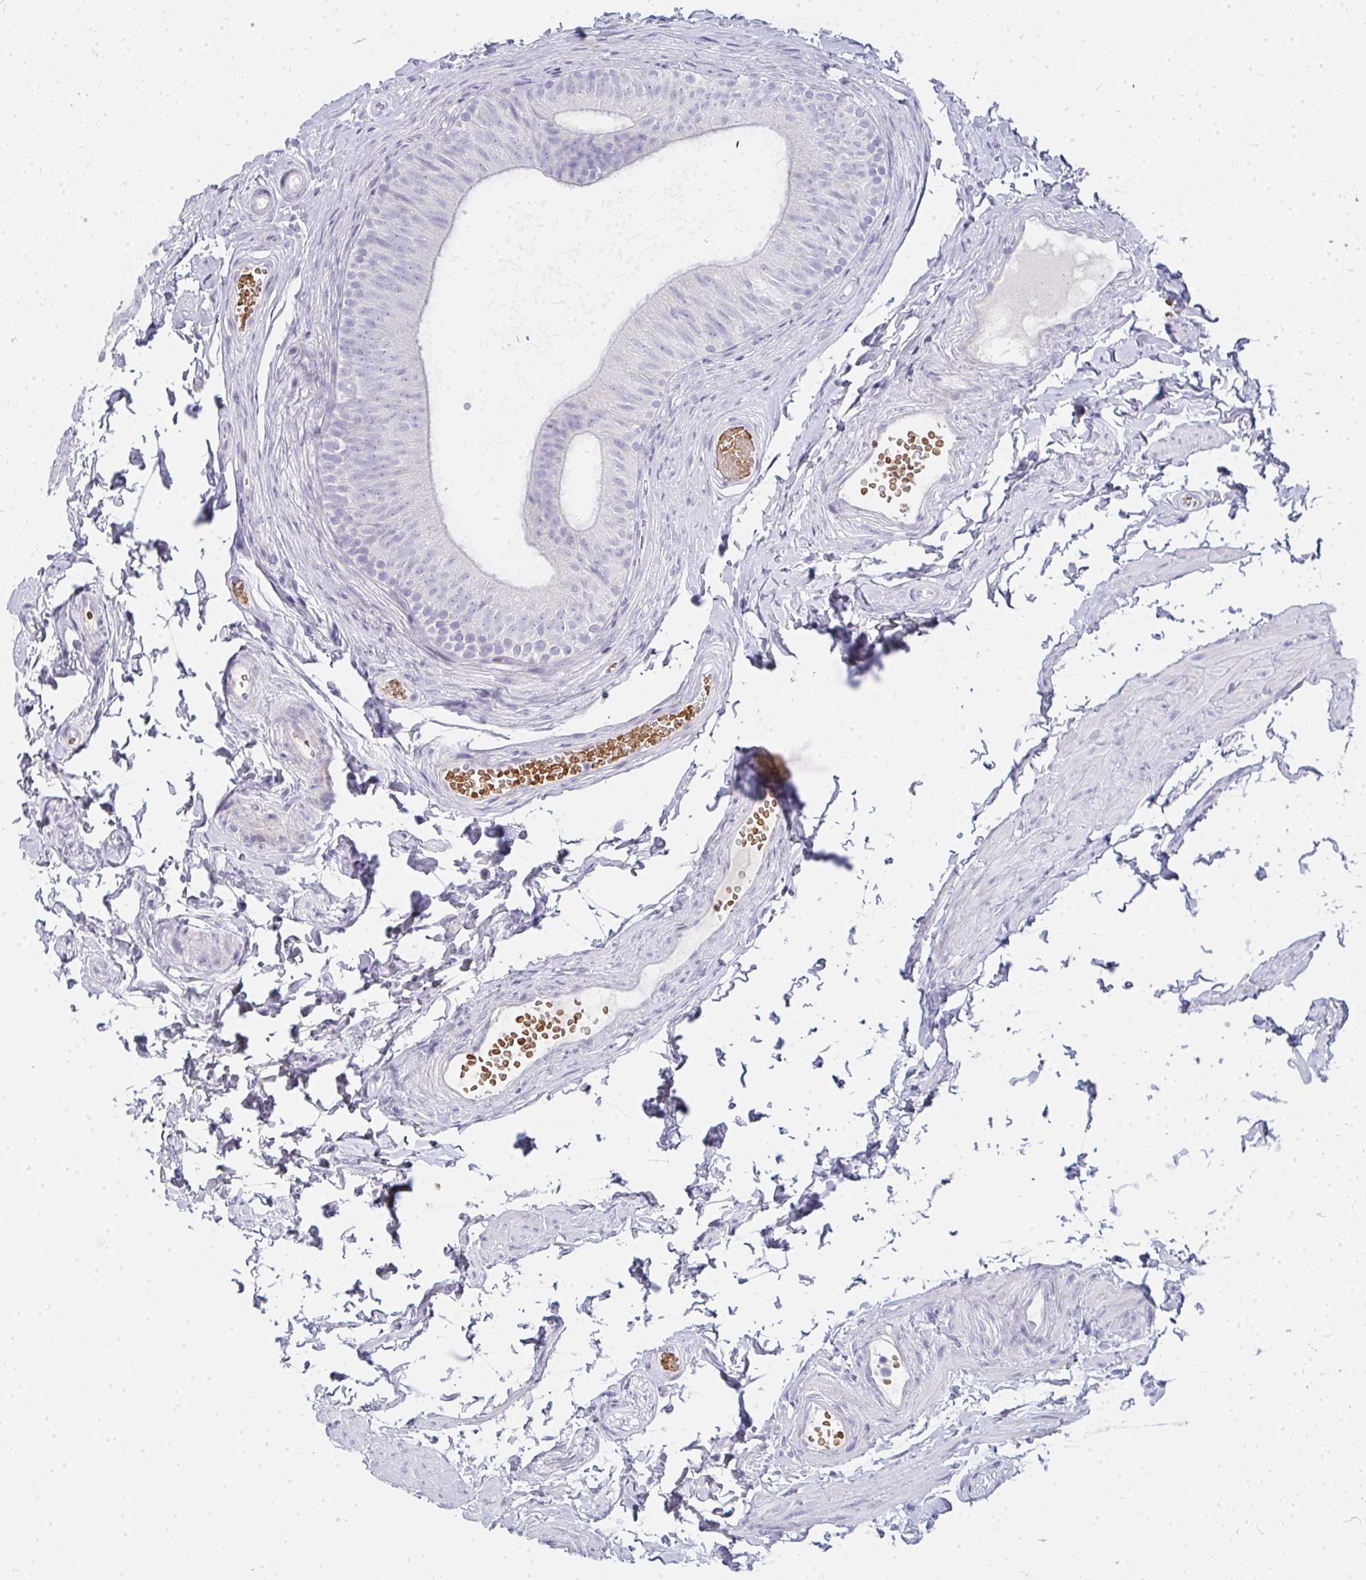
{"staining": {"intensity": "negative", "quantity": "none", "location": "none"}, "tissue": "epididymis", "cell_type": "Glandular cells", "image_type": "normal", "snomed": [{"axis": "morphology", "description": "Normal tissue, NOS"}, {"axis": "topography", "description": "Epididymis, spermatic cord, NOS"}, {"axis": "topography", "description": "Epididymis"}, {"axis": "topography", "description": "Peripheral nerve tissue"}], "caption": "Immunohistochemical staining of benign human epididymis shows no significant staining in glandular cells. The staining is performed using DAB (3,3'-diaminobenzidine) brown chromogen with nuclei counter-stained in using hematoxylin.", "gene": "ZNF182", "patient": {"sex": "male", "age": 29}}